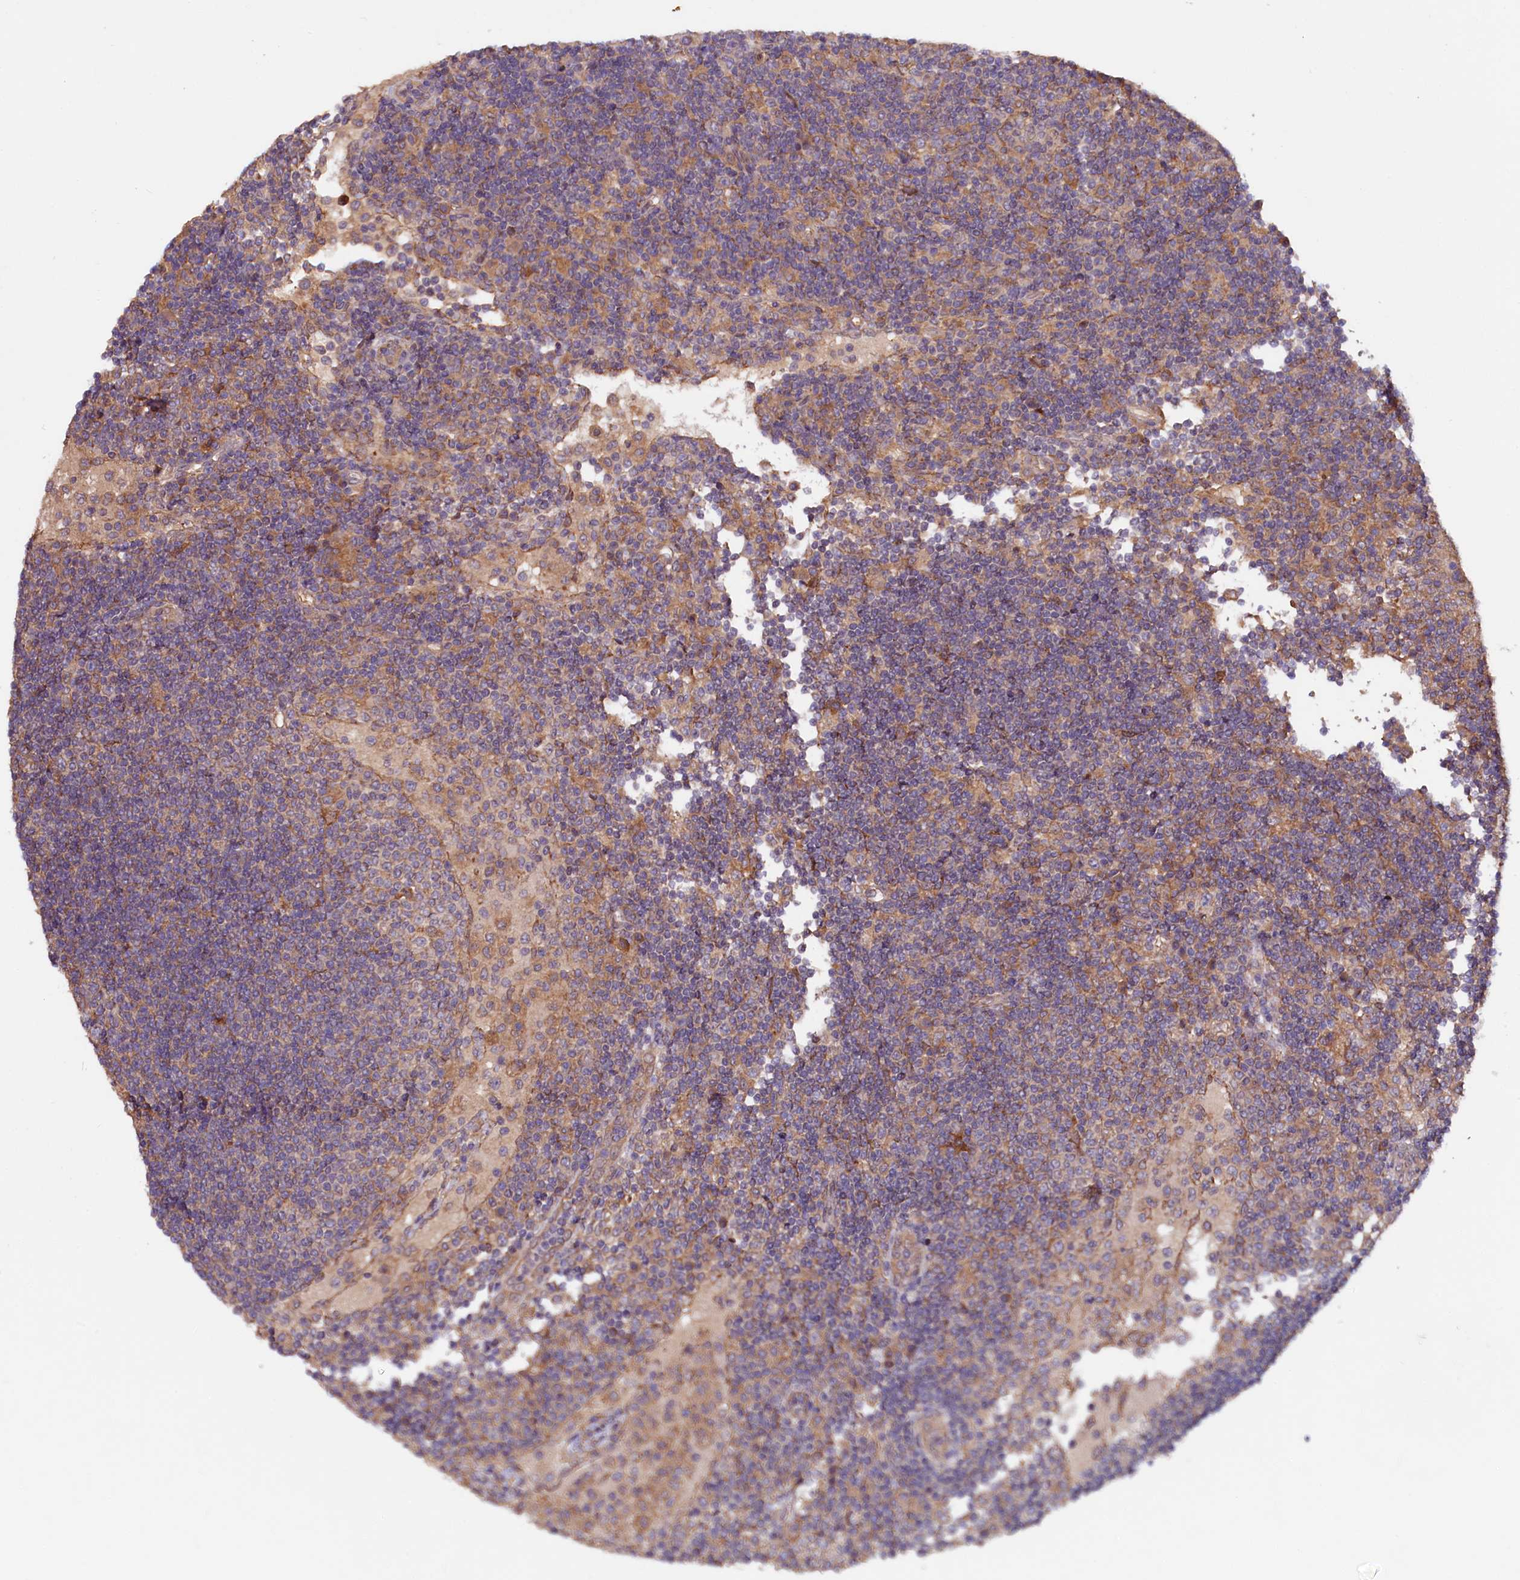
{"staining": {"intensity": "negative", "quantity": "none", "location": "none"}, "tissue": "lymph node", "cell_type": "Germinal center cells", "image_type": "normal", "snomed": [{"axis": "morphology", "description": "Normal tissue, NOS"}, {"axis": "topography", "description": "Lymph node"}], "caption": "This is an IHC photomicrograph of benign lymph node. There is no staining in germinal center cells.", "gene": "ETFBKMT", "patient": {"sex": "female", "age": 53}}